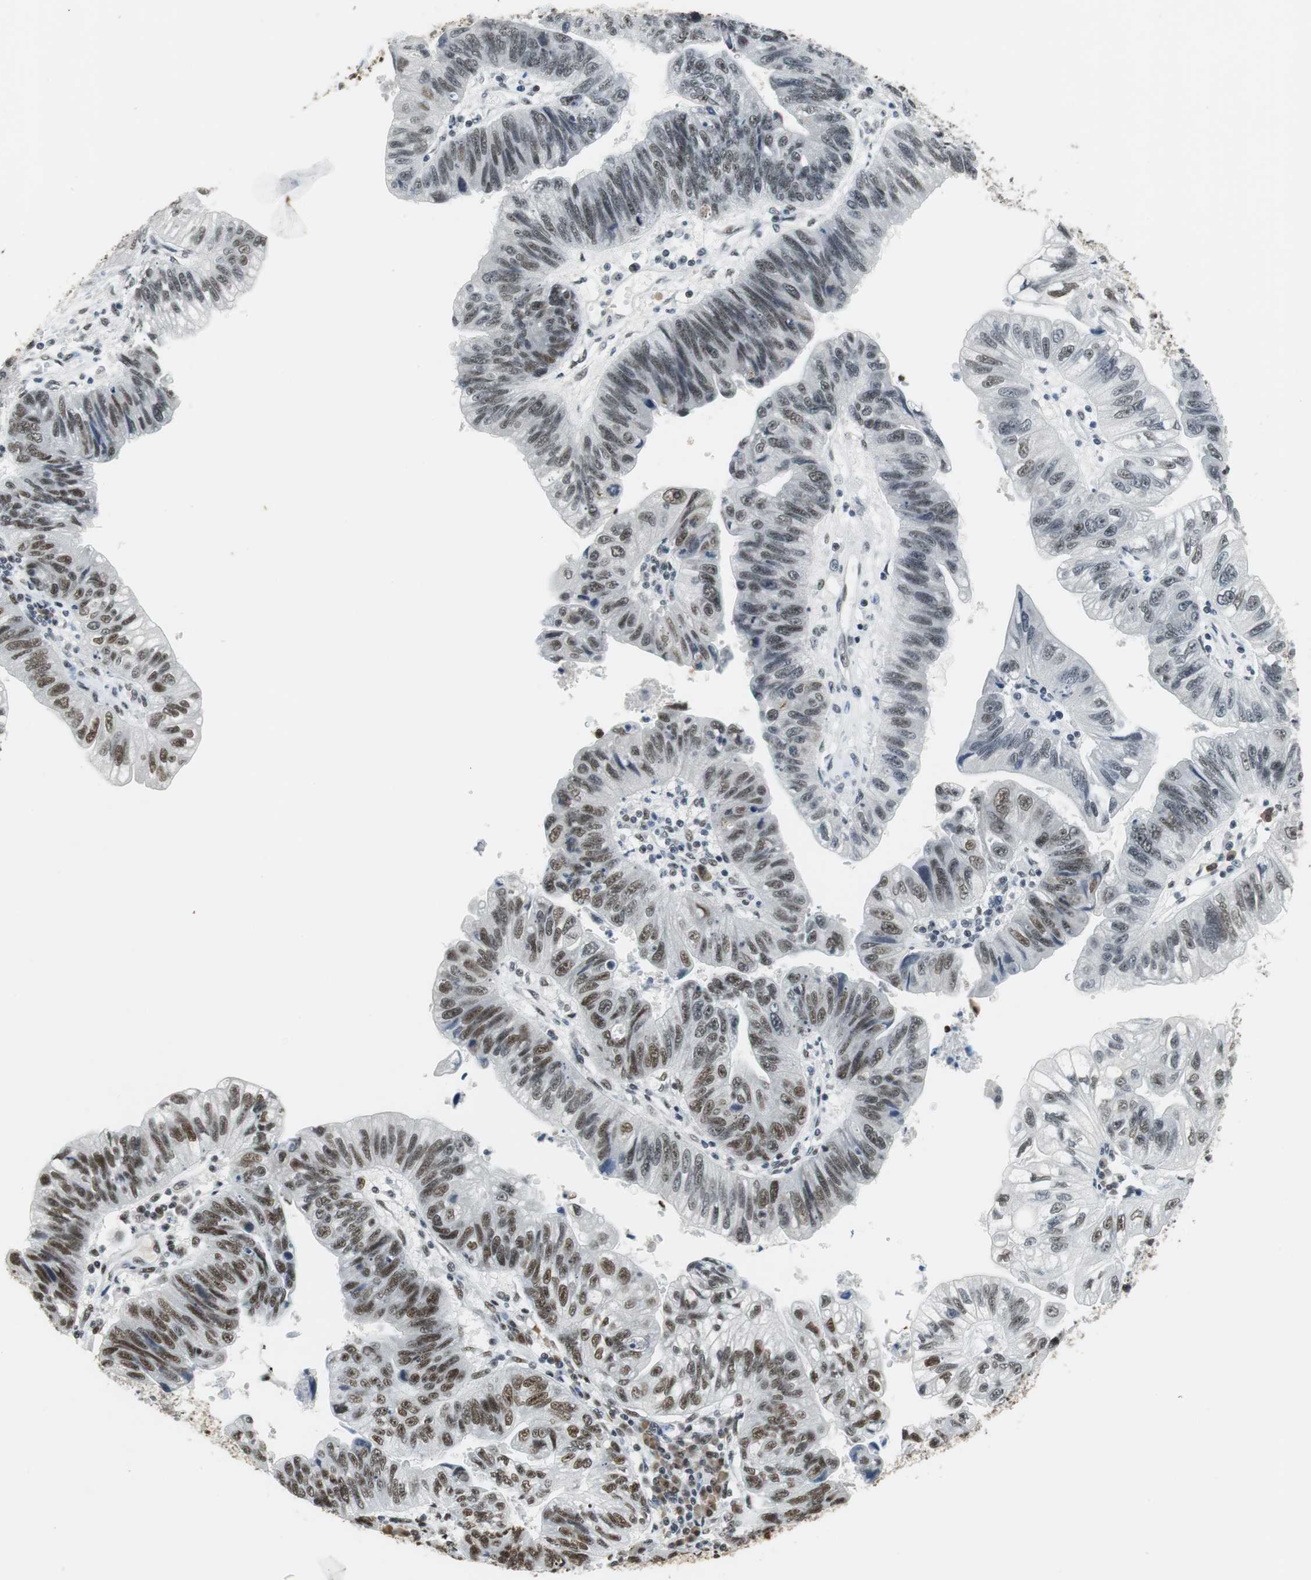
{"staining": {"intensity": "moderate", "quantity": ">75%", "location": "nuclear"}, "tissue": "stomach cancer", "cell_type": "Tumor cells", "image_type": "cancer", "snomed": [{"axis": "morphology", "description": "Adenocarcinoma, NOS"}, {"axis": "topography", "description": "Stomach"}], "caption": "Stomach cancer stained with a brown dye demonstrates moderate nuclear positive positivity in approximately >75% of tumor cells.", "gene": "PRKDC", "patient": {"sex": "male", "age": 59}}